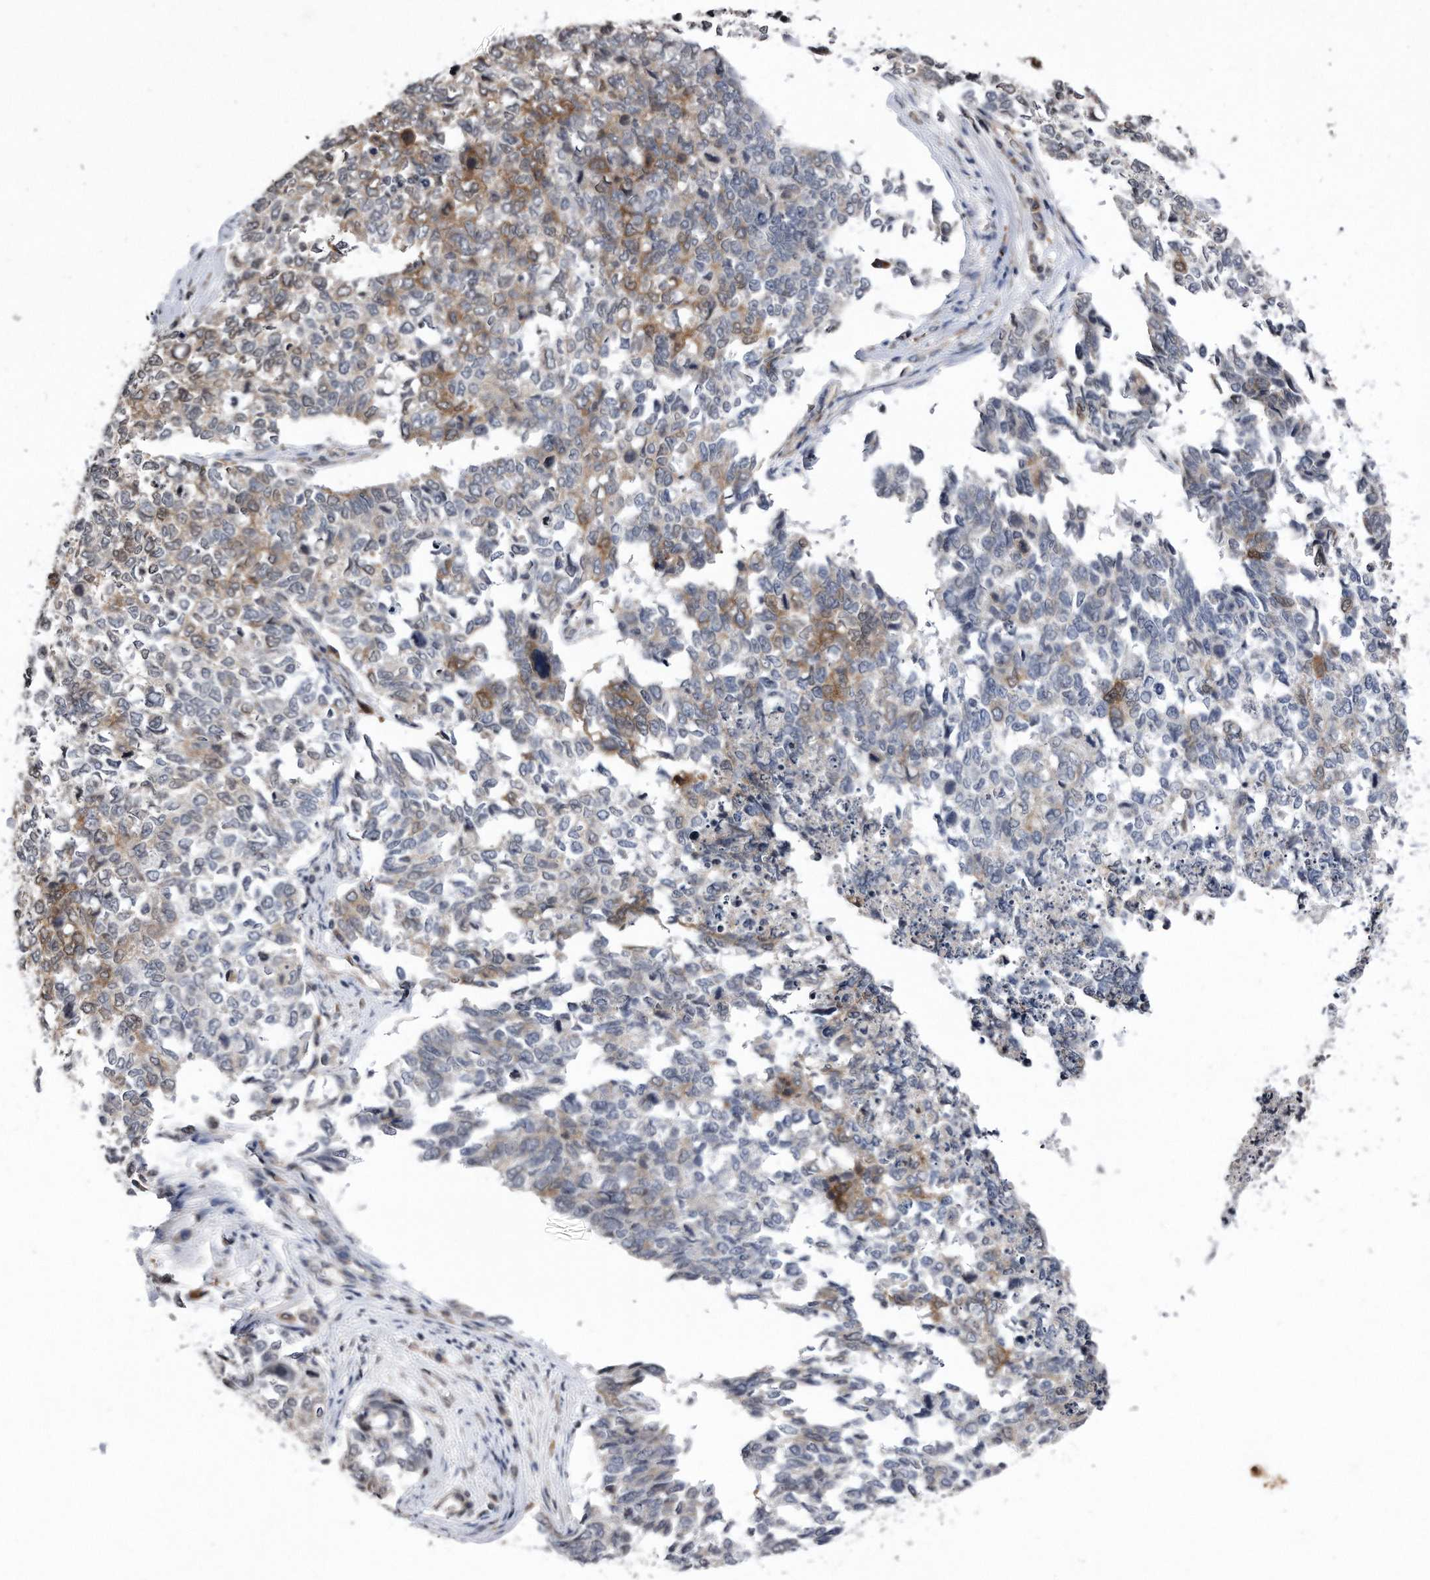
{"staining": {"intensity": "moderate", "quantity": "<25%", "location": "cytoplasmic/membranous"}, "tissue": "cervical cancer", "cell_type": "Tumor cells", "image_type": "cancer", "snomed": [{"axis": "morphology", "description": "Squamous cell carcinoma, NOS"}, {"axis": "topography", "description": "Cervix"}], "caption": "A brown stain labels moderate cytoplasmic/membranous staining of a protein in squamous cell carcinoma (cervical) tumor cells.", "gene": "DAB1", "patient": {"sex": "female", "age": 63}}